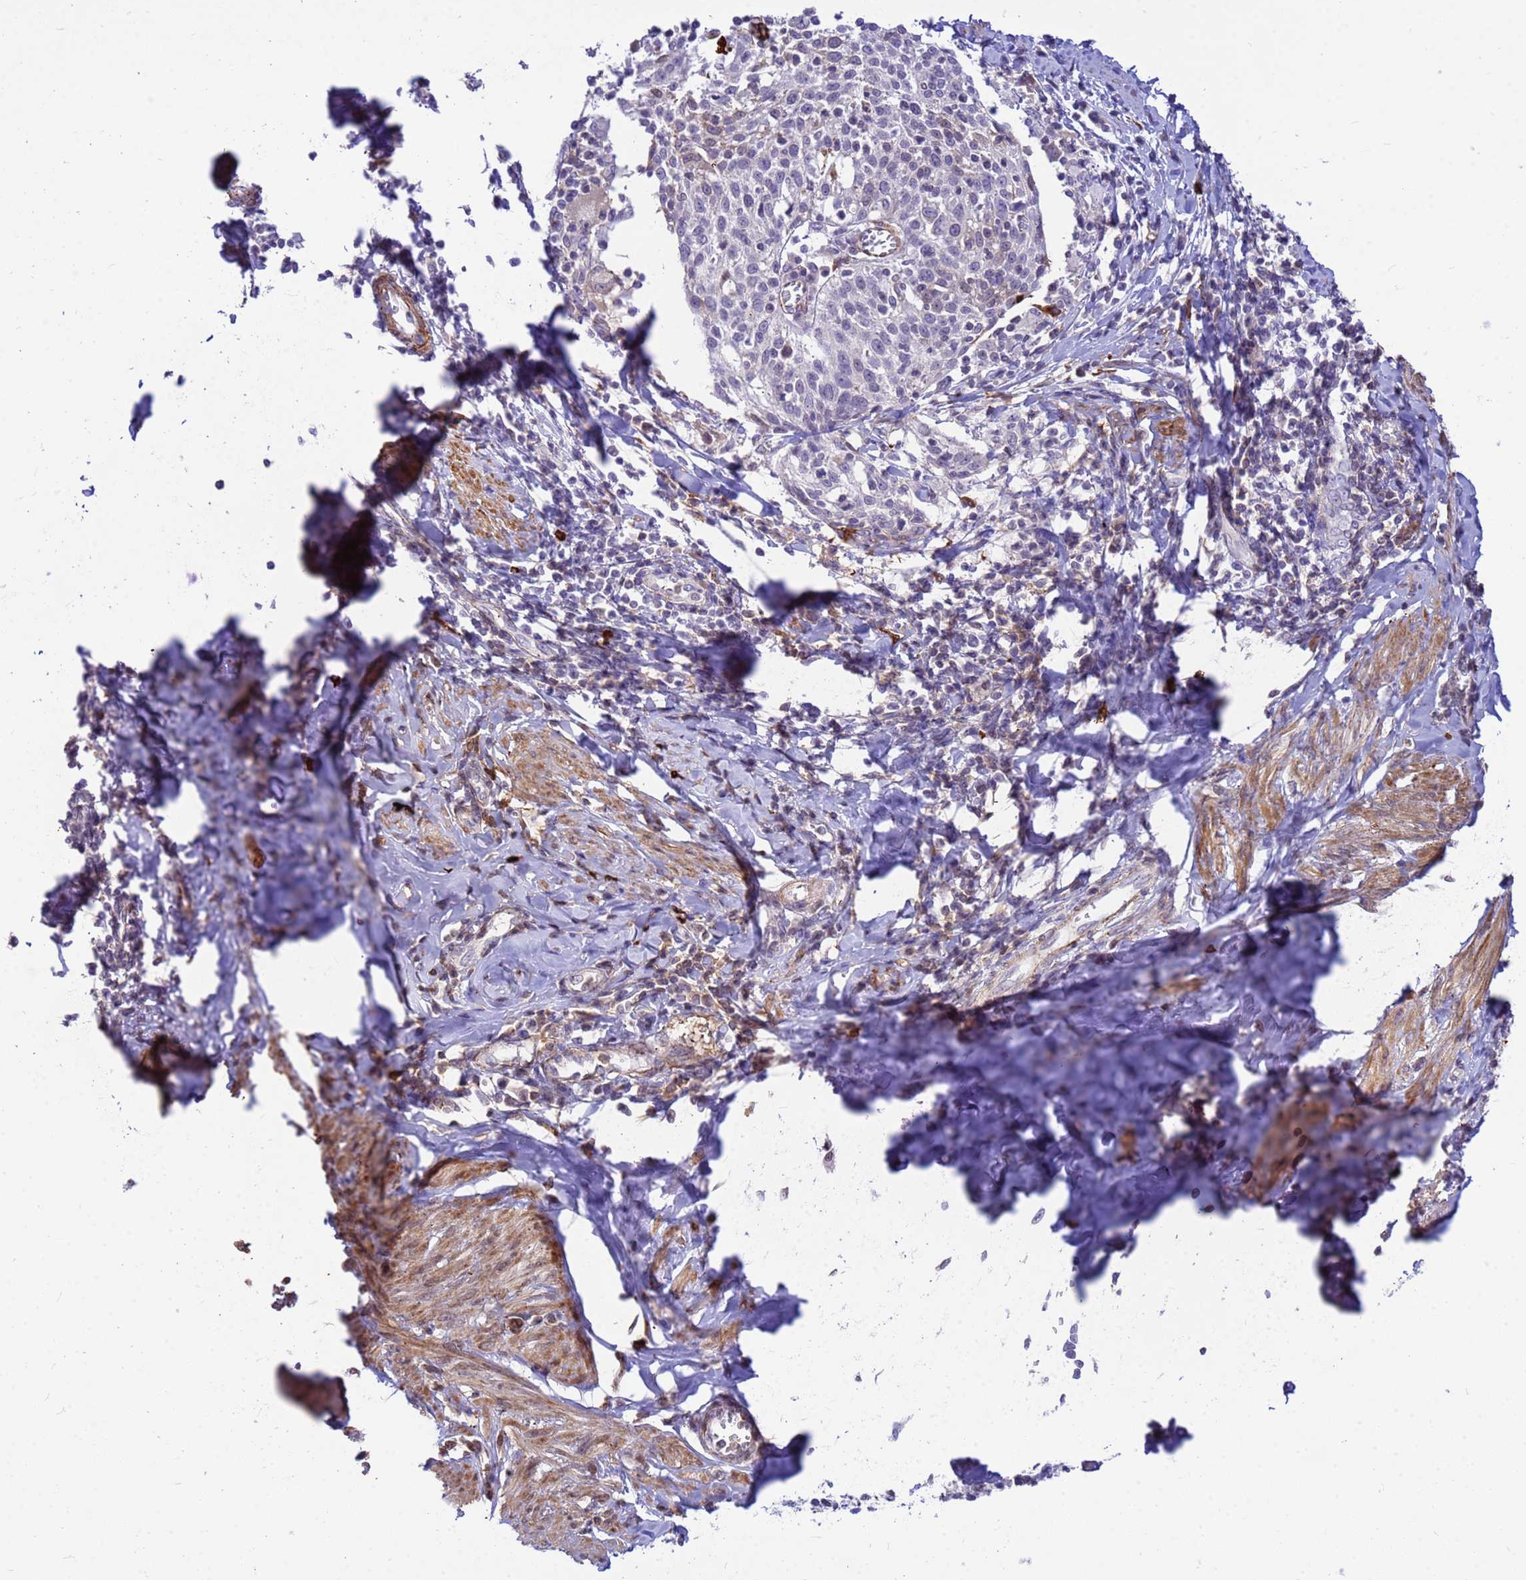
{"staining": {"intensity": "negative", "quantity": "none", "location": "none"}, "tissue": "cervical cancer", "cell_type": "Tumor cells", "image_type": "cancer", "snomed": [{"axis": "morphology", "description": "Squamous cell carcinoma, NOS"}, {"axis": "topography", "description": "Cervix"}], "caption": "DAB (3,3'-diaminobenzidine) immunohistochemical staining of human cervical cancer (squamous cell carcinoma) displays no significant staining in tumor cells.", "gene": "ORM1", "patient": {"sex": "female", "age": 52}}